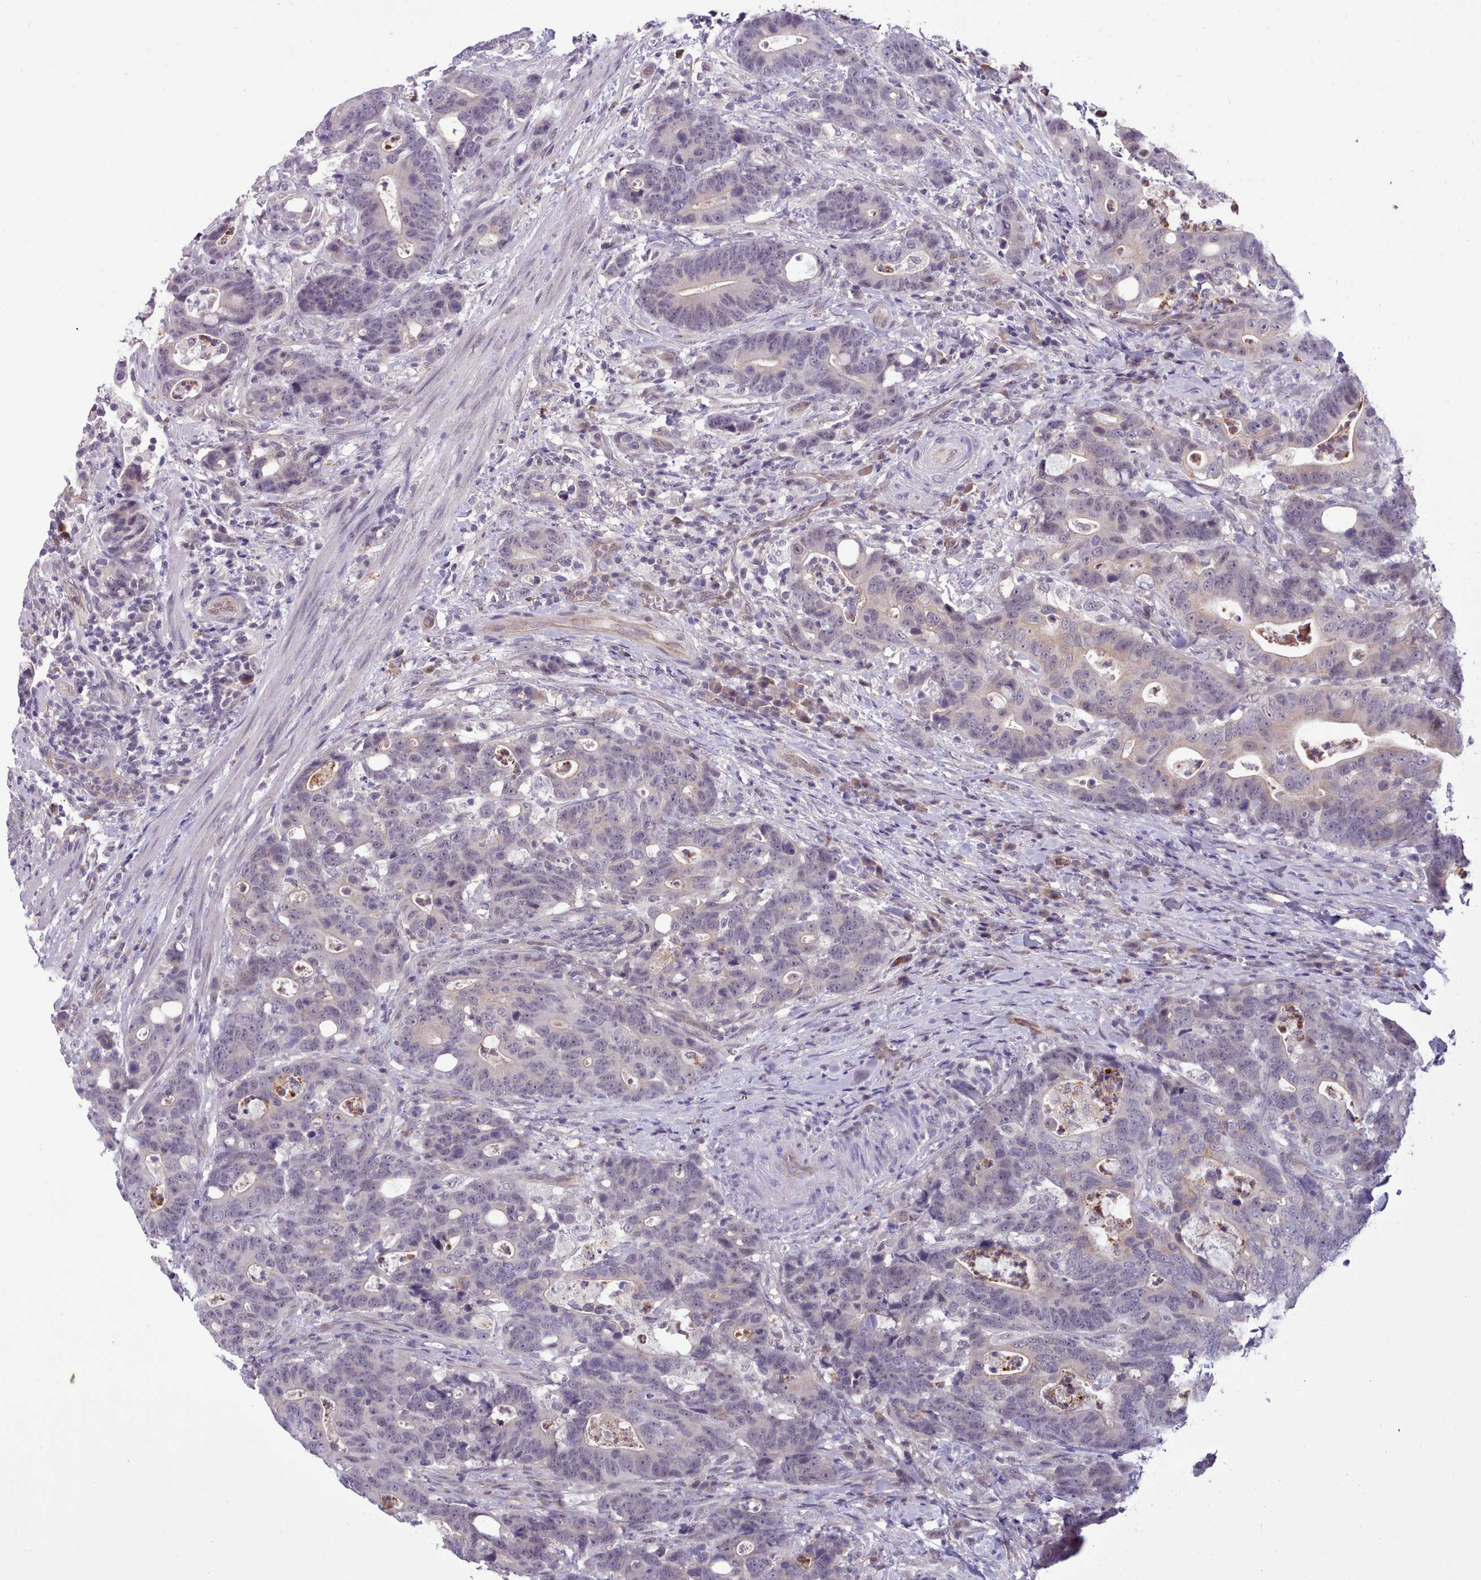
{"staining": {"intensity": "negative", "quantity": "none", "location": "none"}, "tissue": "colorectal cancer", "cell_type": "Tumor cells", "image_type": "cancer", "snomed": [{"axis": "morphology", "description": "Adenocarcinoma, NOS"}, {"axis": "topography", "description": "Colon"}], "caption": "Tumor cells are negative for brown protein staining in adenocarcinoma (colorectal). (Brightfield microscopy of DAB immunohistochemistry (IHC) at high magnification).", "gene": "KCTD16", "patient": {"sex": "female", "age": 82}}